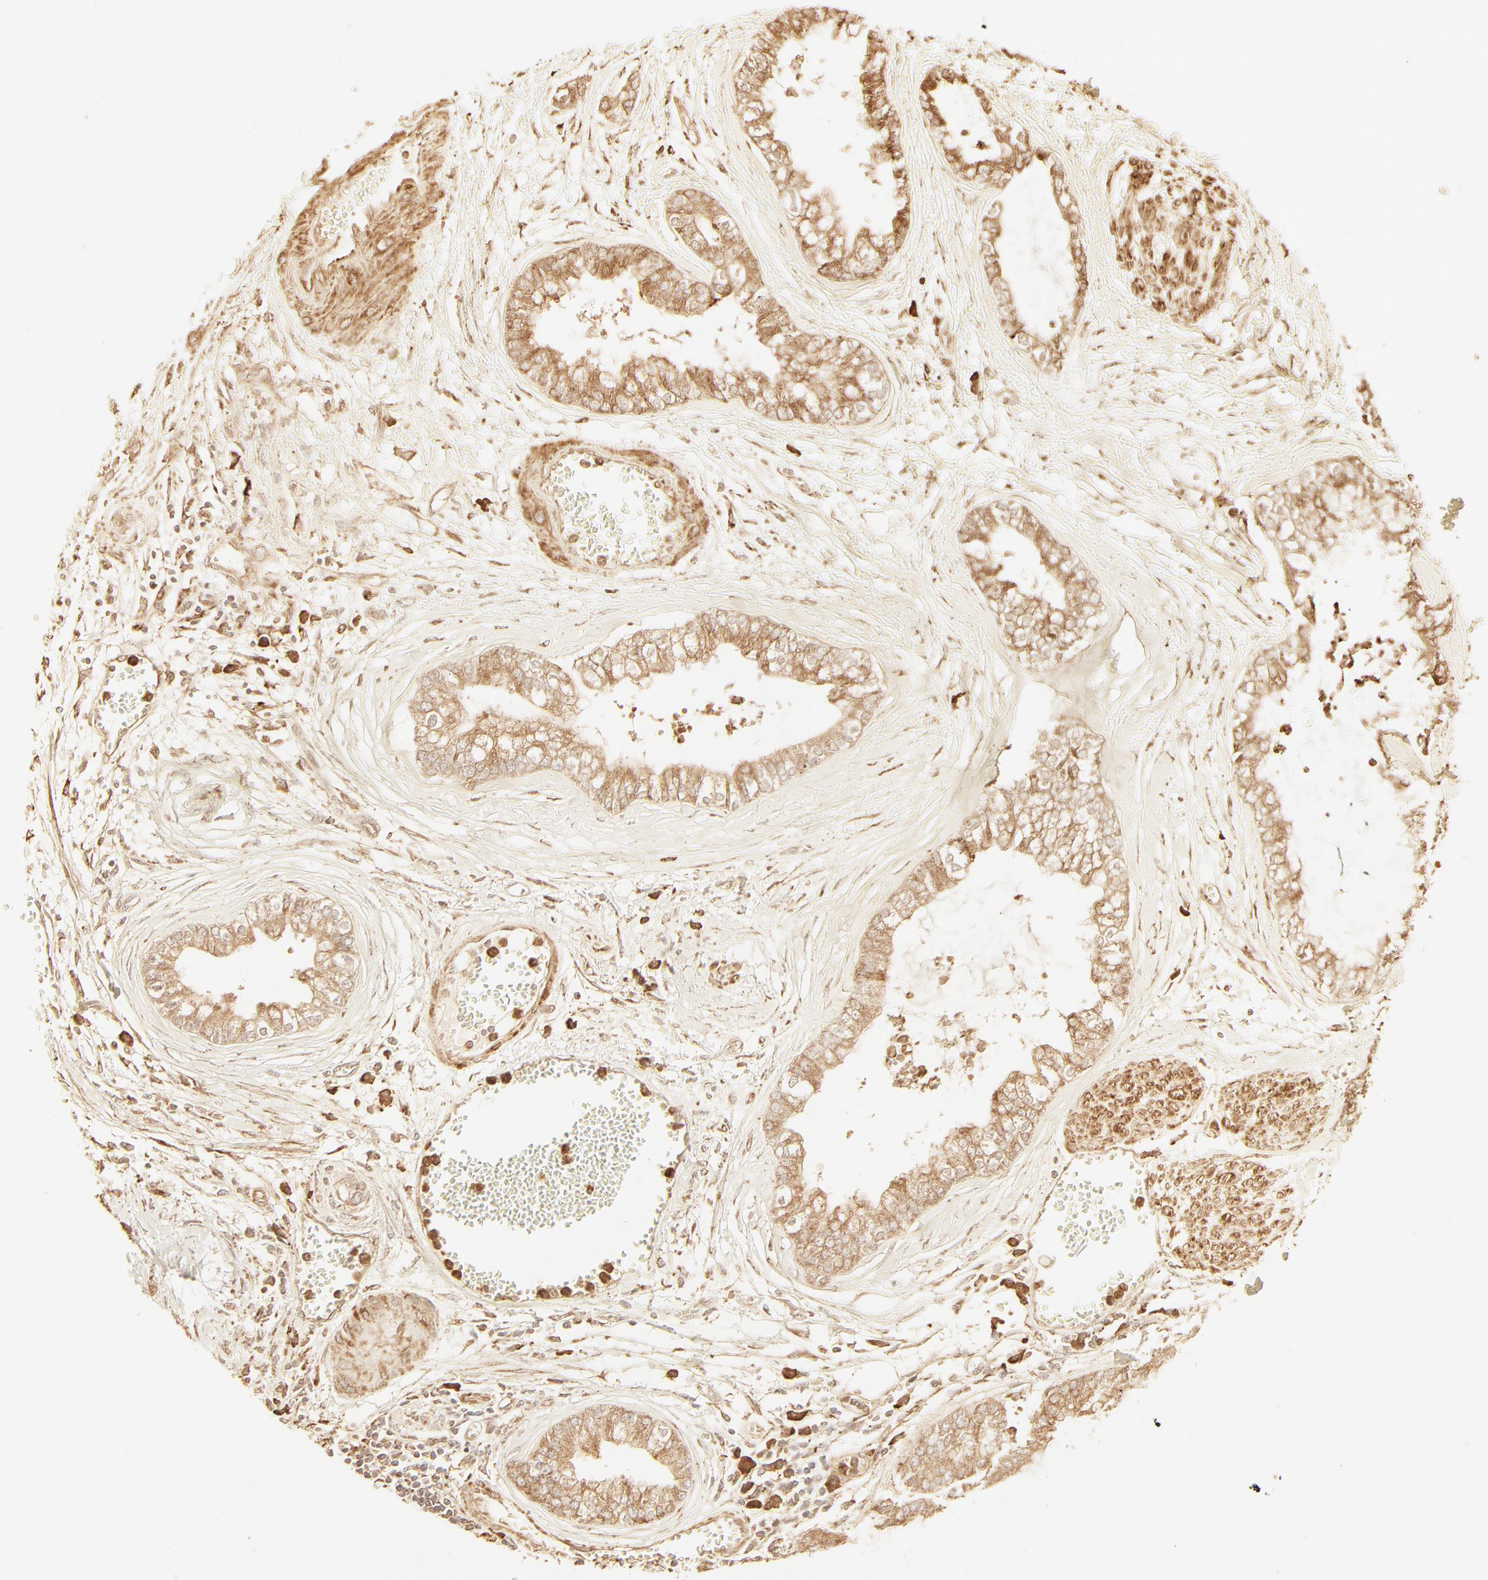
{"staining": {"intensity": "moderate", "quantity": ">75%", "location": "cytoplasmic/membranous"}, "tissue": "liver cancer", "cell_type": "Tumor cells", "image_type": "cancer", "snomed": [{"axis": "morphology", "description": "Cholangiocarcinoma"}, {"axis": "topography", "description": "Liver"}], "caption": "Immunohistochemical staining of human cholangiocarcinoma (liver) shows medium levels of moderate cytoplasmic/membranous protein positivity in approximately >75% of tumor cells.", "gene": "PFKM", "patient": {"sex": "female", "age": 79}}